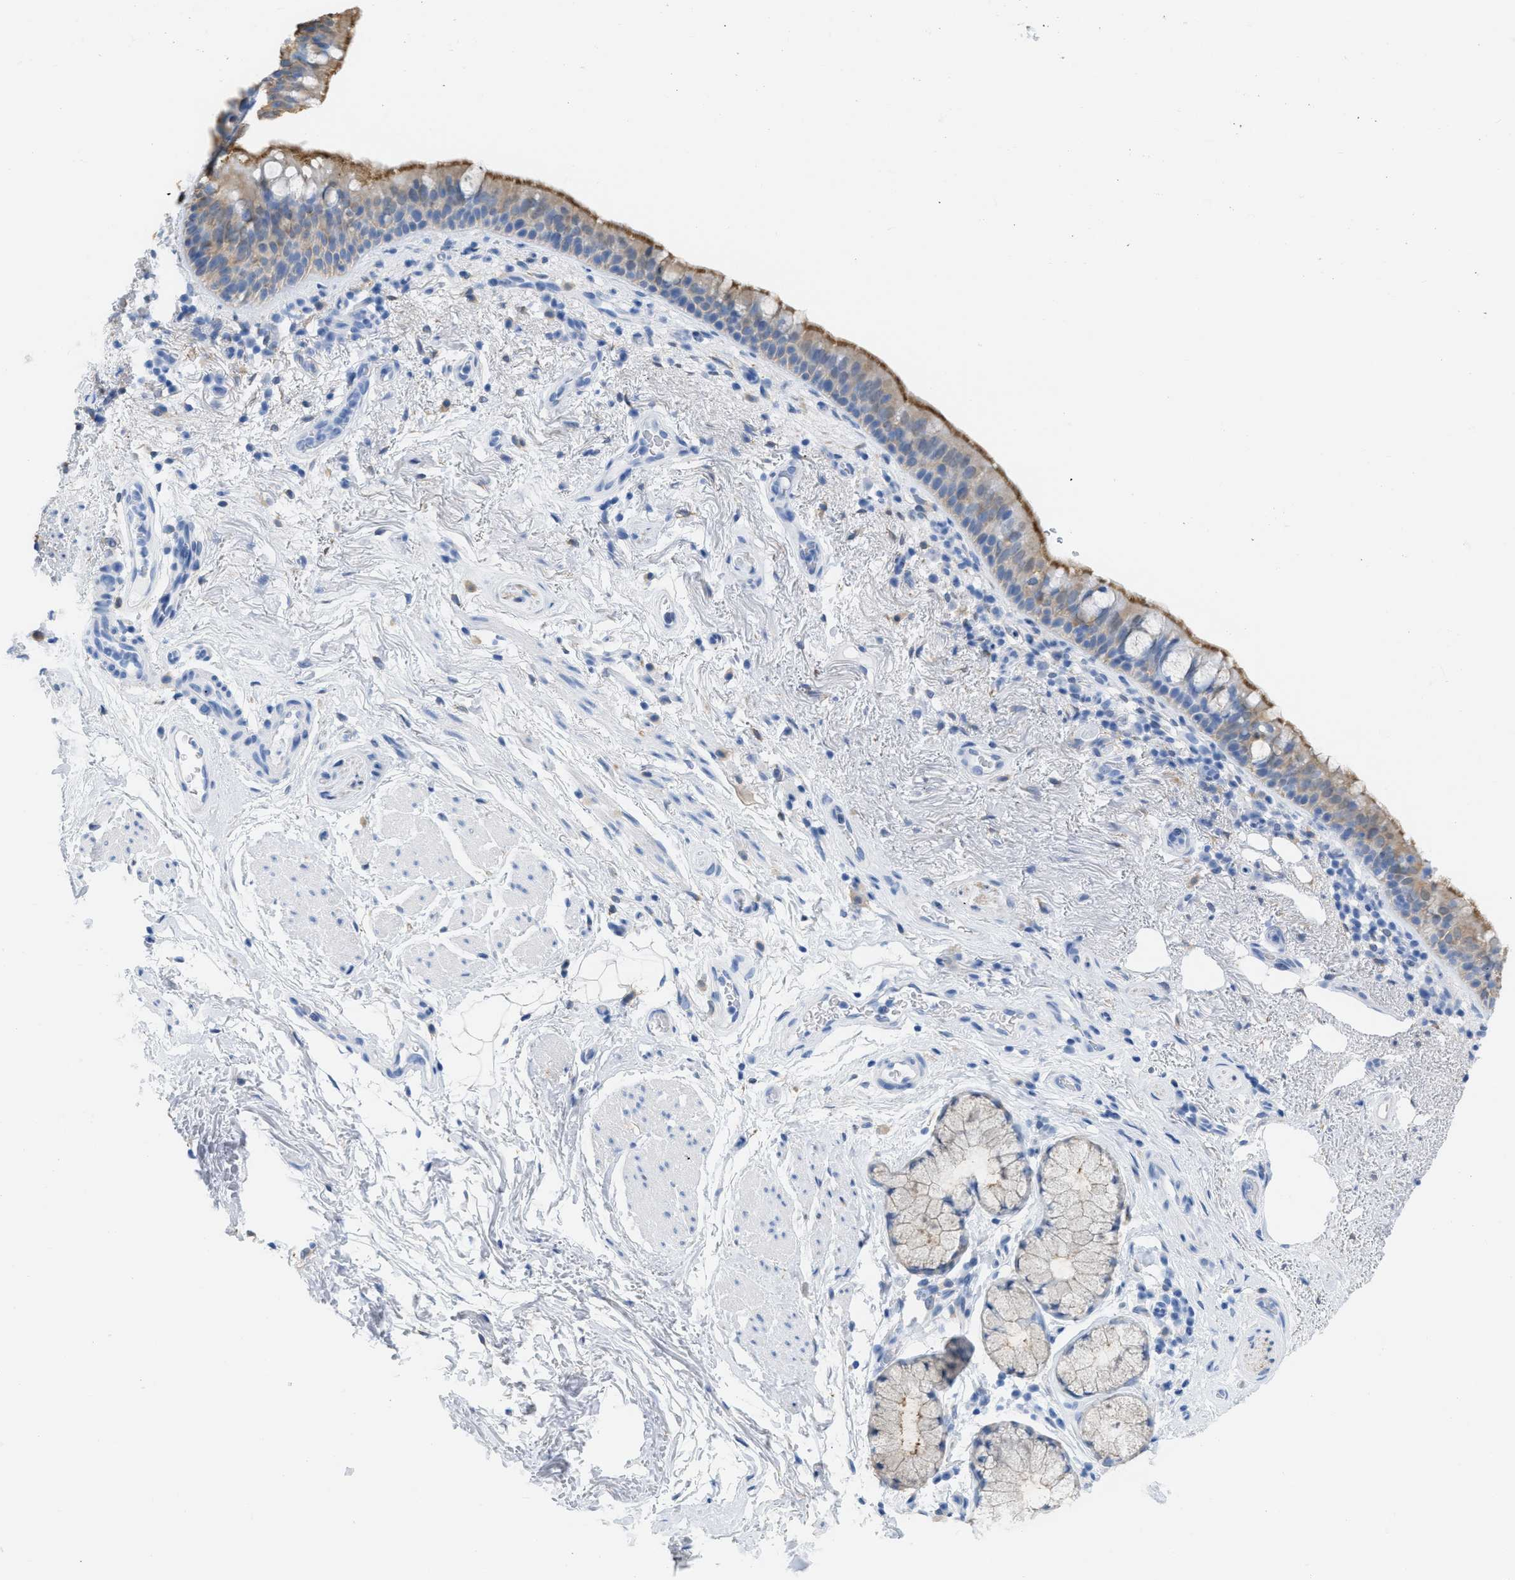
{"staining": {"intensity": "moderate", "quantity": "25%-75%", "location": "cytoplasmic/membranous"}, "tissue": "bronchus", "cell_type": "Respiratory epithelial cells", "image_type": "normal", "snomed": [{"axis": "morphology", "description": "Normal tissue, NOS"}, {"axis": "morphology", "description": "Inflammation, NOS"}, {"axis": "topography", "description": "Cartilage tissue"}, {"axis": "topography", "description": "Bronchus"}], "caption": "Unremarkable bronchus exhibits moderate cytoplasmic/membranous positivity in about 25%-75% of respiratory epithelial cells (DAB (3,3'-diaminobenzidine) IHC, brown staining for protein, blue staining for nuclei)..", "gene": "ASGR1", "patient": {"sex": "male", "age": 77}}